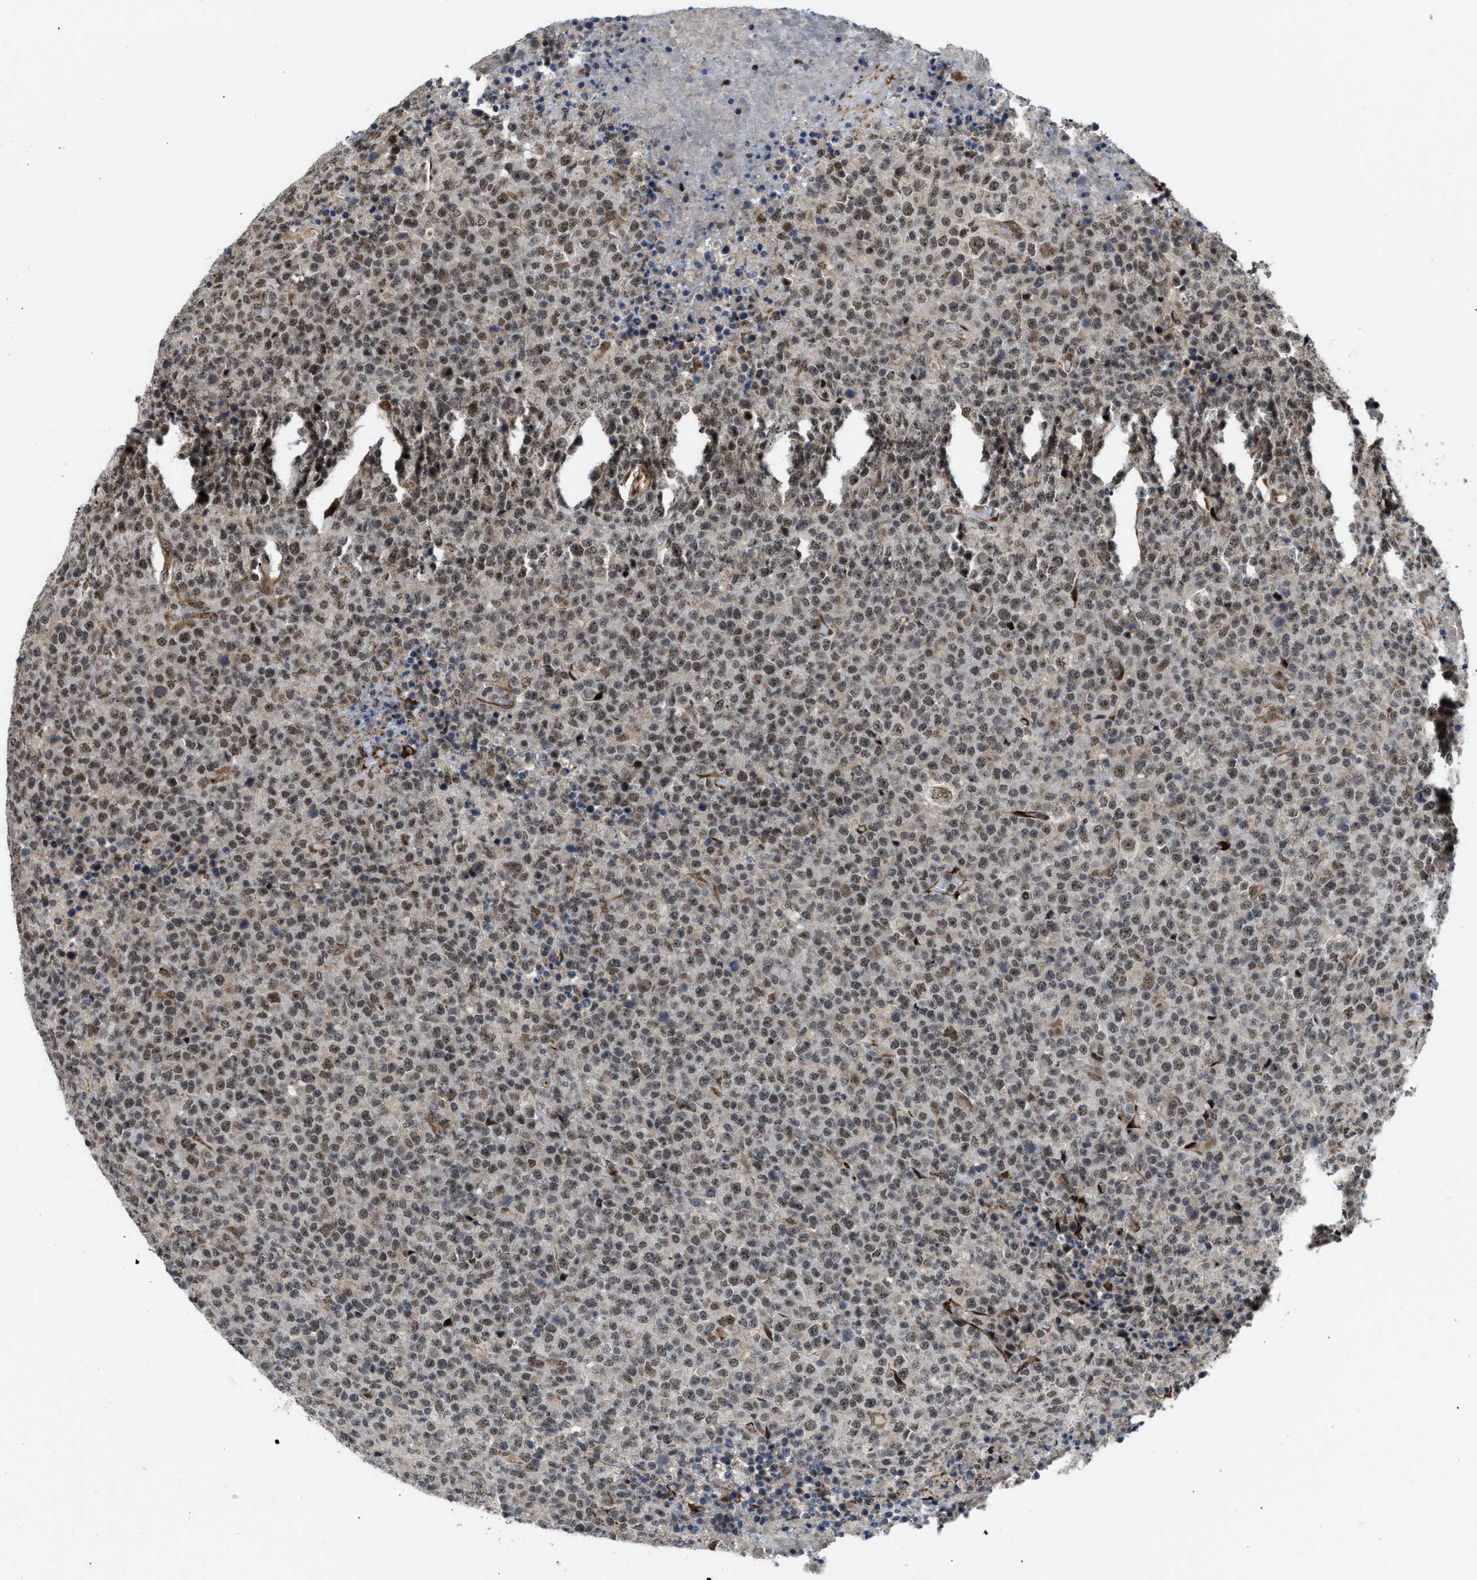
{"staining": {"intensity": "weak", "quantity": ">75%", "location": "nuclear"}, "tissue": "lymphoma", "cell_type": "Tumor cells", "image_type": "cancer", "snomed": [{"axis": "morphology", "description": "Malignant lymphoma, non-Hodgkin's type, High grade"}, {"axis": "topography", "description": "Lymph node"}], "caption": "An IHC image of neoplastic tissue is shown. Protein staining in brown labels weak nuclear positivity in malignant lymphoma, non-Hodgkin's type (high-grade) within tumor cells. The staining is performed using DAB (3,3'-diaminobenzidine) brown chromogen to label protein expression. The nuclei are counter-stained blue using hematoxylin.", "gene": "ZNF250", "patient": {"sex": "male", "age": 13}}